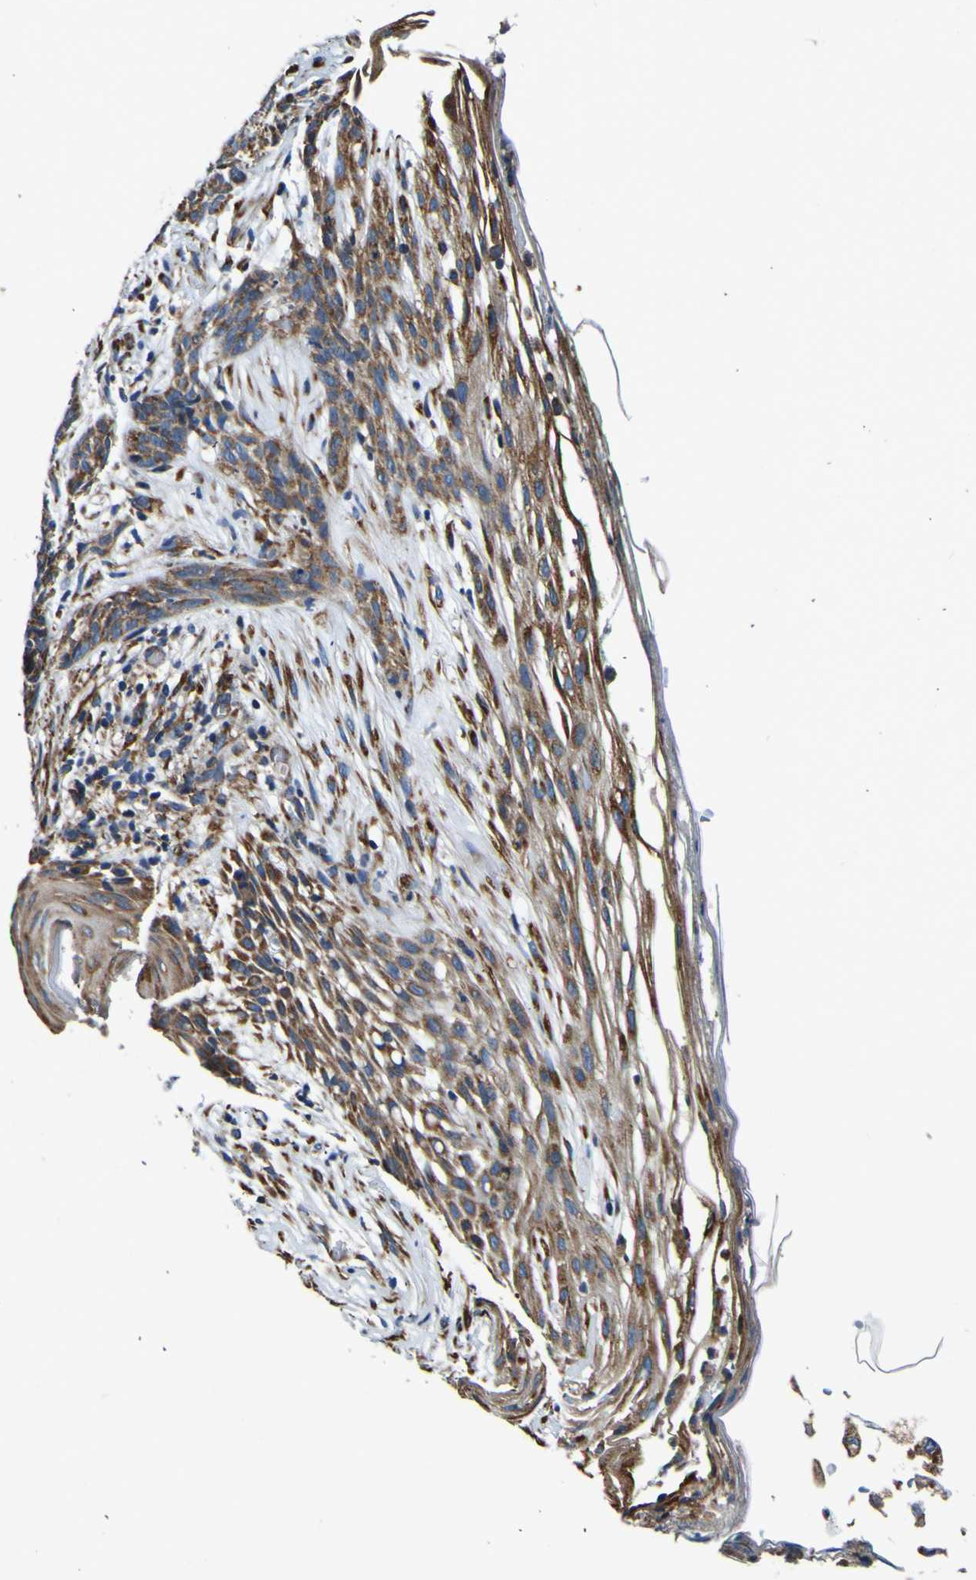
{"staining": {"intensity": "moderate", "quantity": ">75%", "location": "cytoplasmic/membranous"}, "tissue": "skin cancer", "cell_type": "Tumor cells", "image_type": "cancer", "snomed": [{"axis": "morphology", "description": "Basal cell carcinoma"}, {"axis": "topography", "description": "Skin"}], "caption": "Skin basal cell carcinoma was stained to show a protein in brown. There is medium levels of moderate cytoplasmic/membranous positivity in approximately >75% of tumor cells. (brown staining indicates protein expression, while blue staining denotes nuclei).", "gene": "INPP5A", "patient": {"sex": "female", "age": 70}}